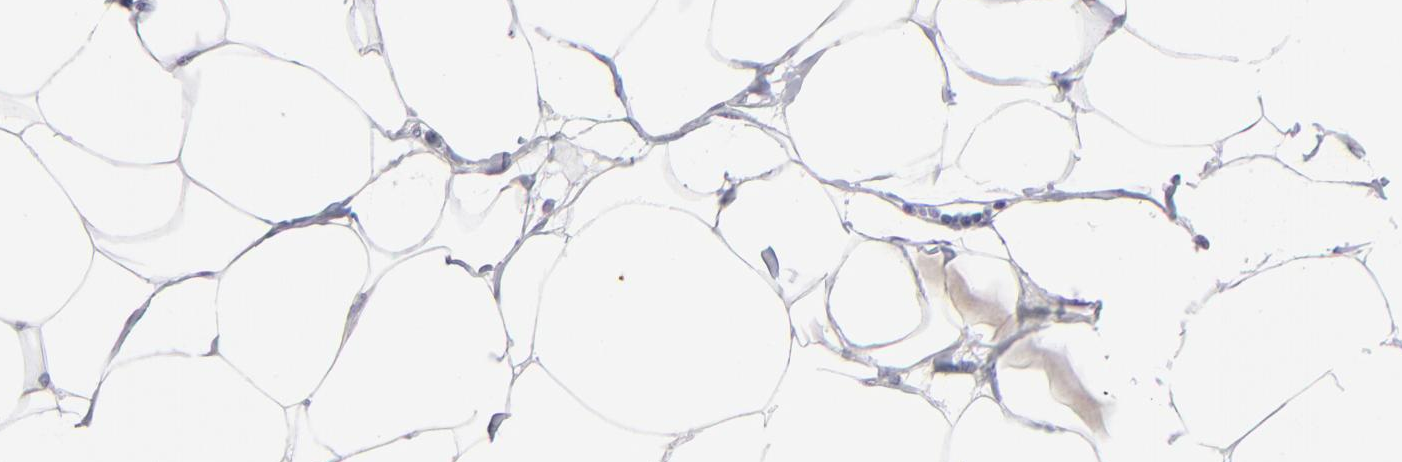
{"staining": {"intensity": "negative", "quantity": "none", "location": "none"}, "tissue": "adipose tissue", "cell_type": "Adipocytes", "image_type": "normal", "snomed": [{"axis": "morphology", "description": "Normal tissue, NOS"}, {"axis": "morphology", "description": "Adenocarcinoma, NOS"}, {"axis": "topography", "description": "Colon"}, {"axis": "topography", "description": "Peripheral nerve tissue"}], "caption": "There is no significant positivity in adipocytes of adipose tissue. The staining was performed using DAB (3,3'-diaminobenzidine) to visualize the protein expression in brown, while the nuclei were stained in blue with hematoxylin (Magnification: 20x).", "gene": "CADM3", "patient": {"sex": "male", "age": 14}}